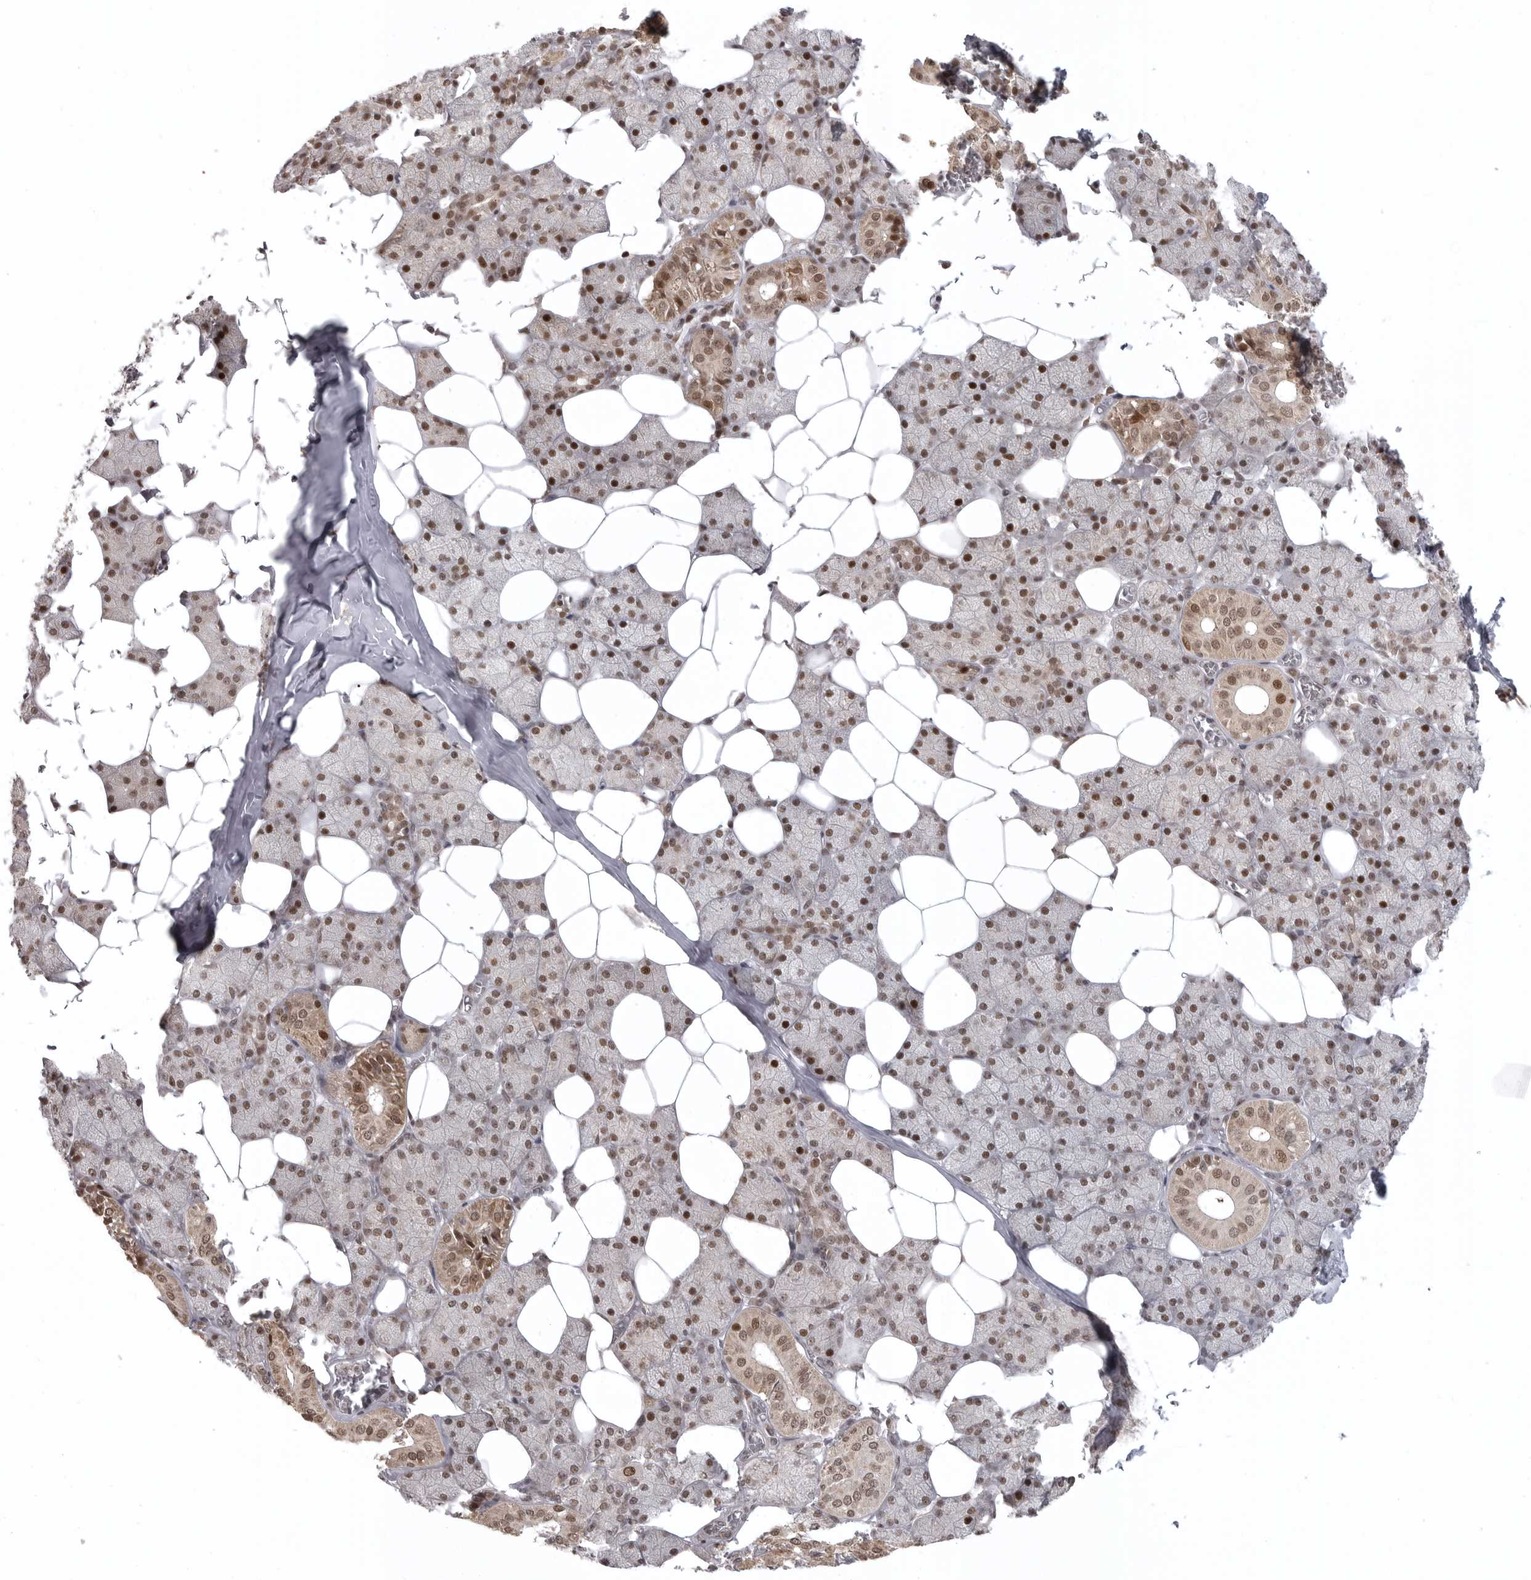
{"staining": {"intensity": "moderate", "quantity": ">75%", "location": "cytoplasmic/membranous,nuclear"}, "tissue": "salivary gland", "cell_type": "Glandular cells", "image_type": "normal", "snomed": [{"axis": "morphology", "description": "Normal tissue, NOS"}, {"axis": "topography", "description": "Salivary gland"}], "caption": "Moderate cytoplasmic/membranous,nuclear positivity for a protein is seen in approximately >75% of glandular cells of normal salivary gland using immunohistochemistry (IHC).", "gene": "ISG20L2", "patient": {"sex": "female", "age": 33}}